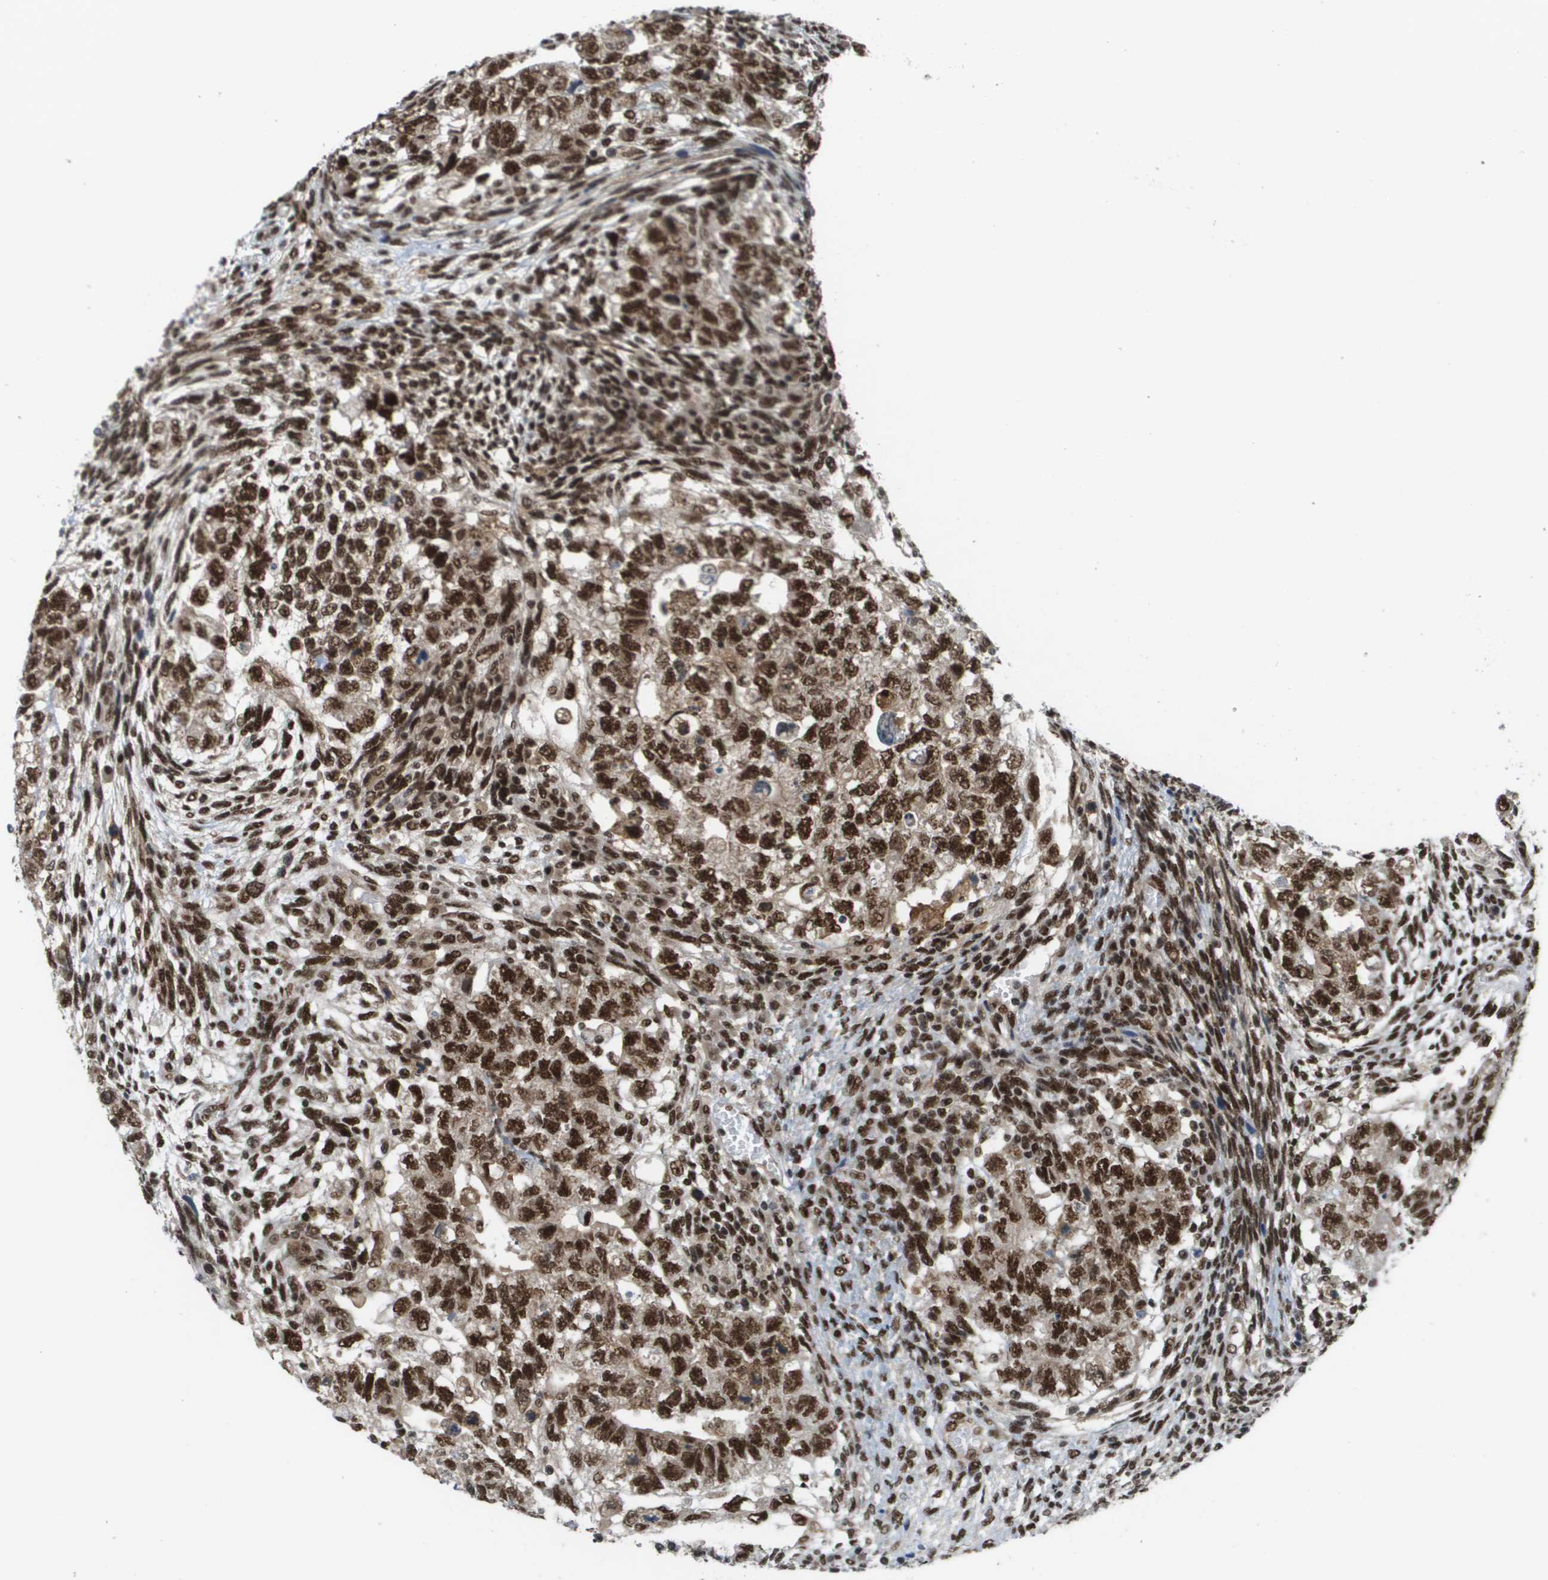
{"staining": {"intensity": "strong", "quantity": ">75%", "location": "nuclear"}, "tissue": "testis cancer", "cell_type": "Tumor cells", "image_type": "cancer", "snomed": [{"axis": "morphology", "description": "Normal tissue, NOS"}, {"axis": "morphology", "description": "Carcinoma, Embryonal, NOS"}, {"axis": "topography", "description": "Testis"}], "caption": "Immunohistochemistry micrograph of neoplastic tissue: human testis cancer stained using immunohistochemistry (IHC) demonstrates high levels of strong protein expression localized specifically in the nuclear of tumor cells, appearing as a nuclear brown color.", "gene": "PRCC", "patient": {"sex": "male", "age": 36}}